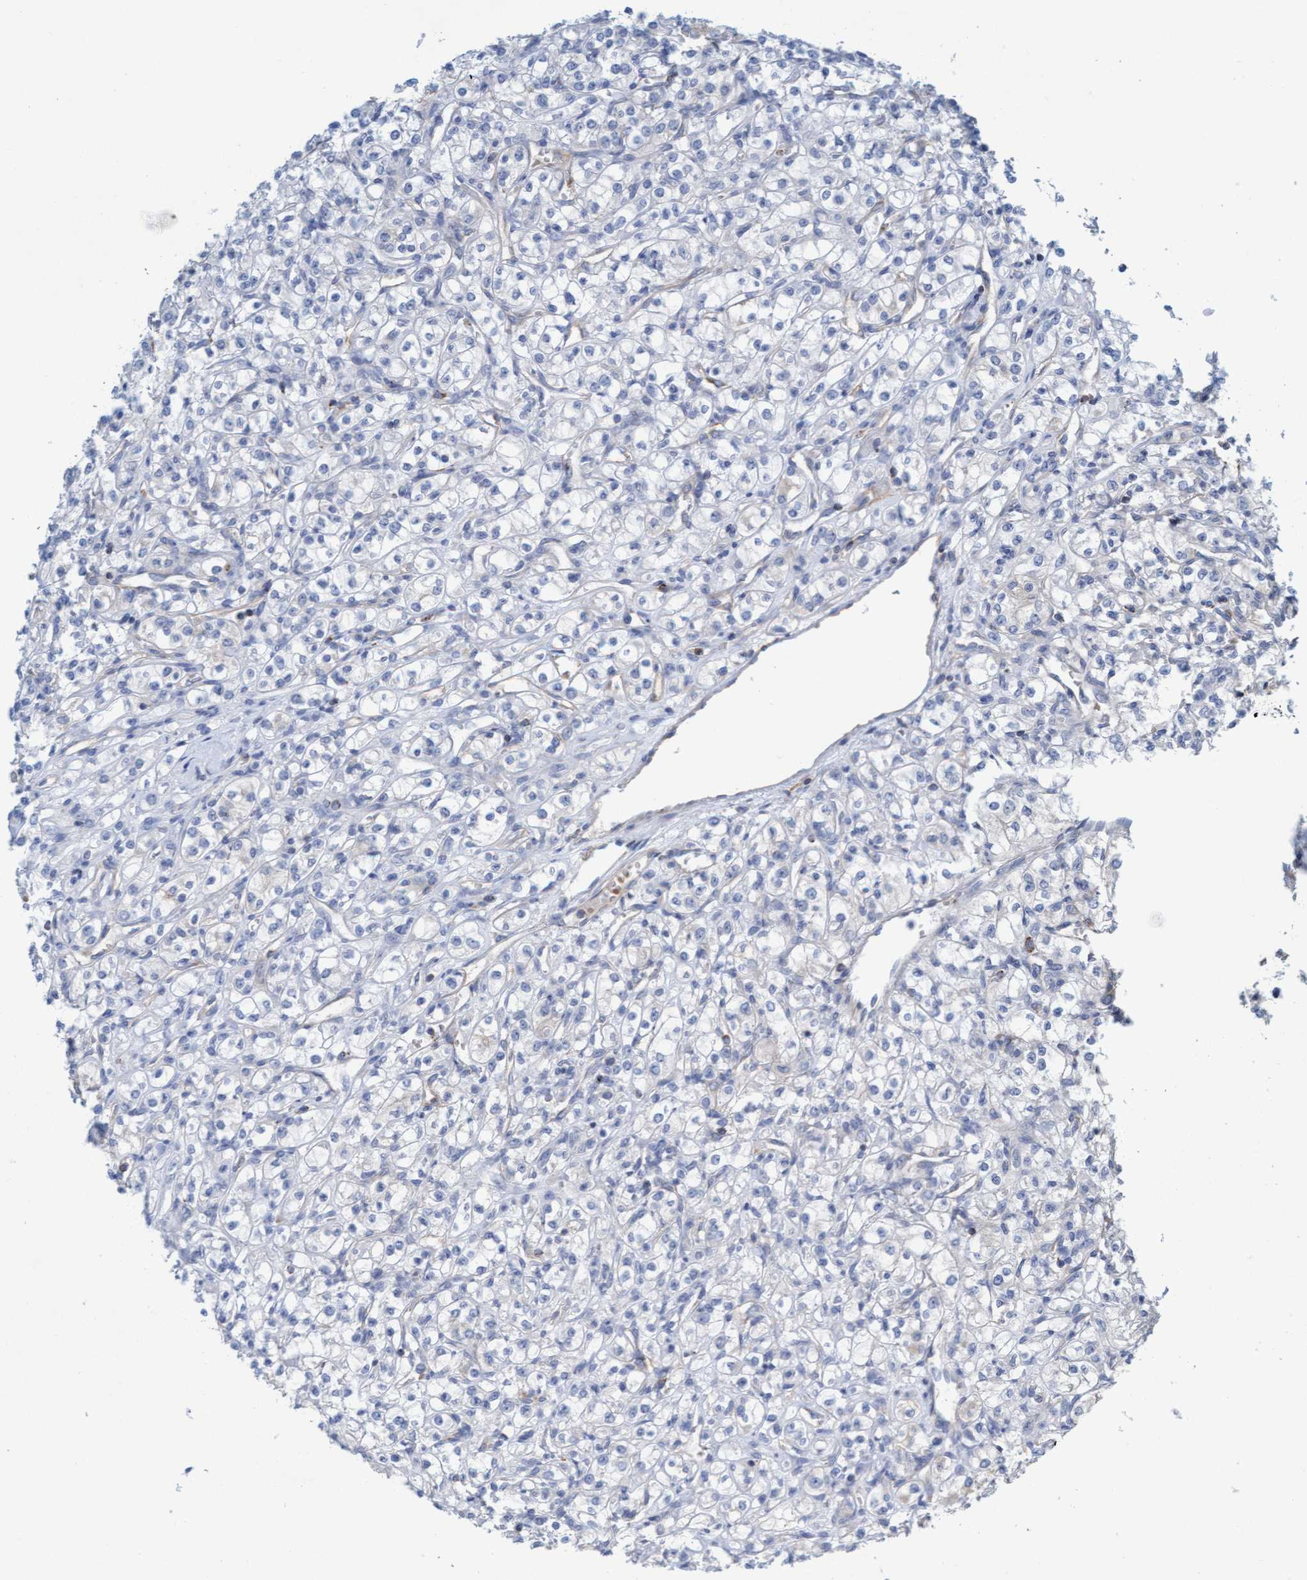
{"staining": {"intensity": "negative", "quantity": "none", "location": "none"}, "tissue": "renal cancer", "cell_type": "Tumor cells", "image_type": "cancer", "snomed": [{"axis": "morphology", "description": "Adenocarcinoma, NOS"}, {"axis": "topography", "description": "Kidney"}], "caption": "This is an IHC micrograph of human adenocarcinoma (renal). There is no positivity in tumor cells.", "gene": "SIGIRR", "patient": {"sex": "male", "age": 77}}